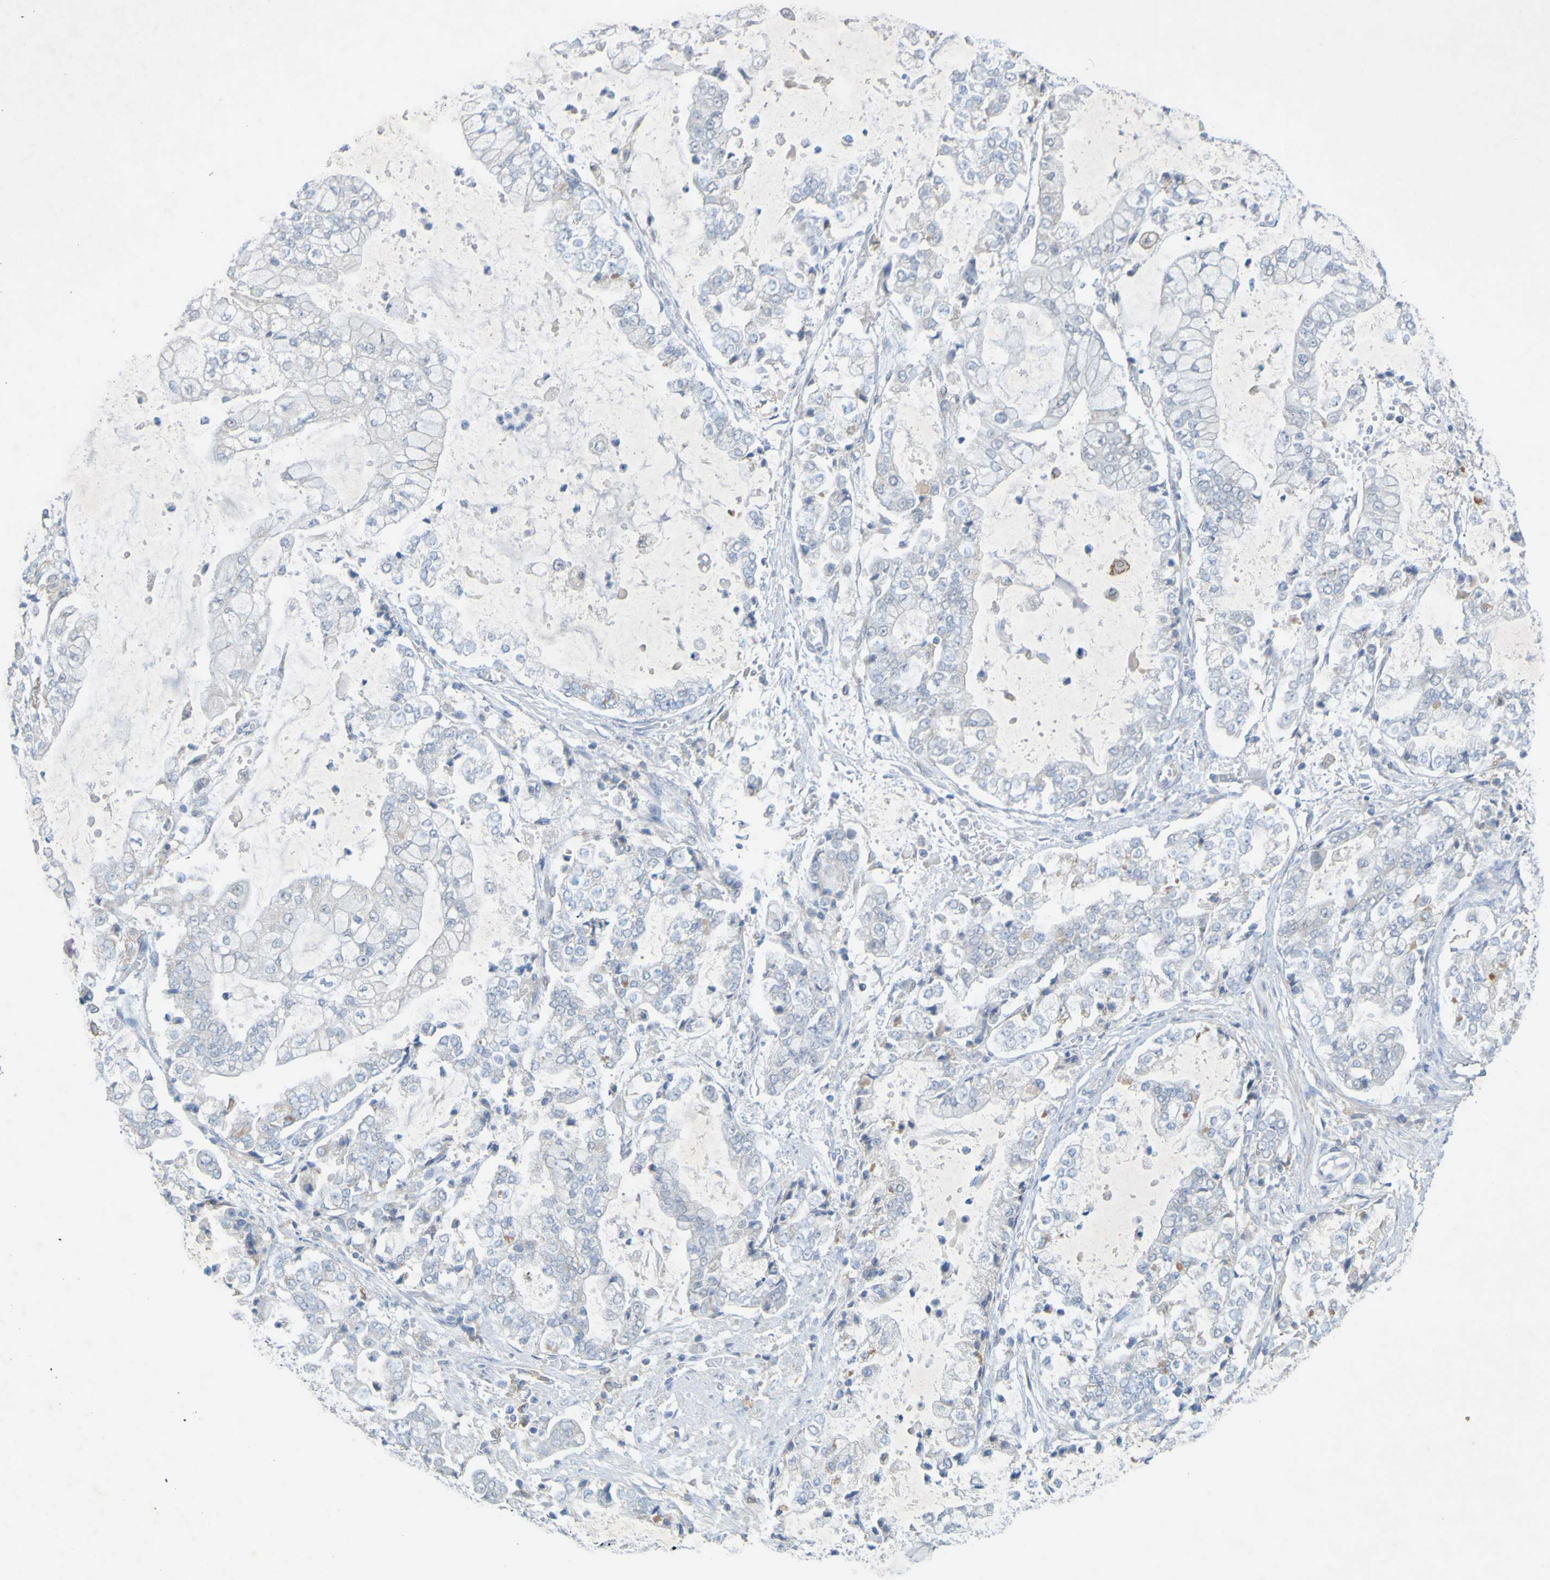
{"staining": {"intensity": "negative", "quantity": "none", "location": "none"}, "tissue": "stomach cancer", "cell_type": "Tumor cells", "image_type": "cancer", "snomed": [{"axis": "morphology", "description": "Adenocarcinoma, NOS"}, {"axis": "topography", "description": "Stomach"}], "caption": "Immunohistochemistry micrograph of stomach cancer (adenocarcinoma) stained for a protein (brown), which exhibits no positivity in tumor cells.", "gene": "LILRB5", "patient": {"sex": "male", "age": 76}}